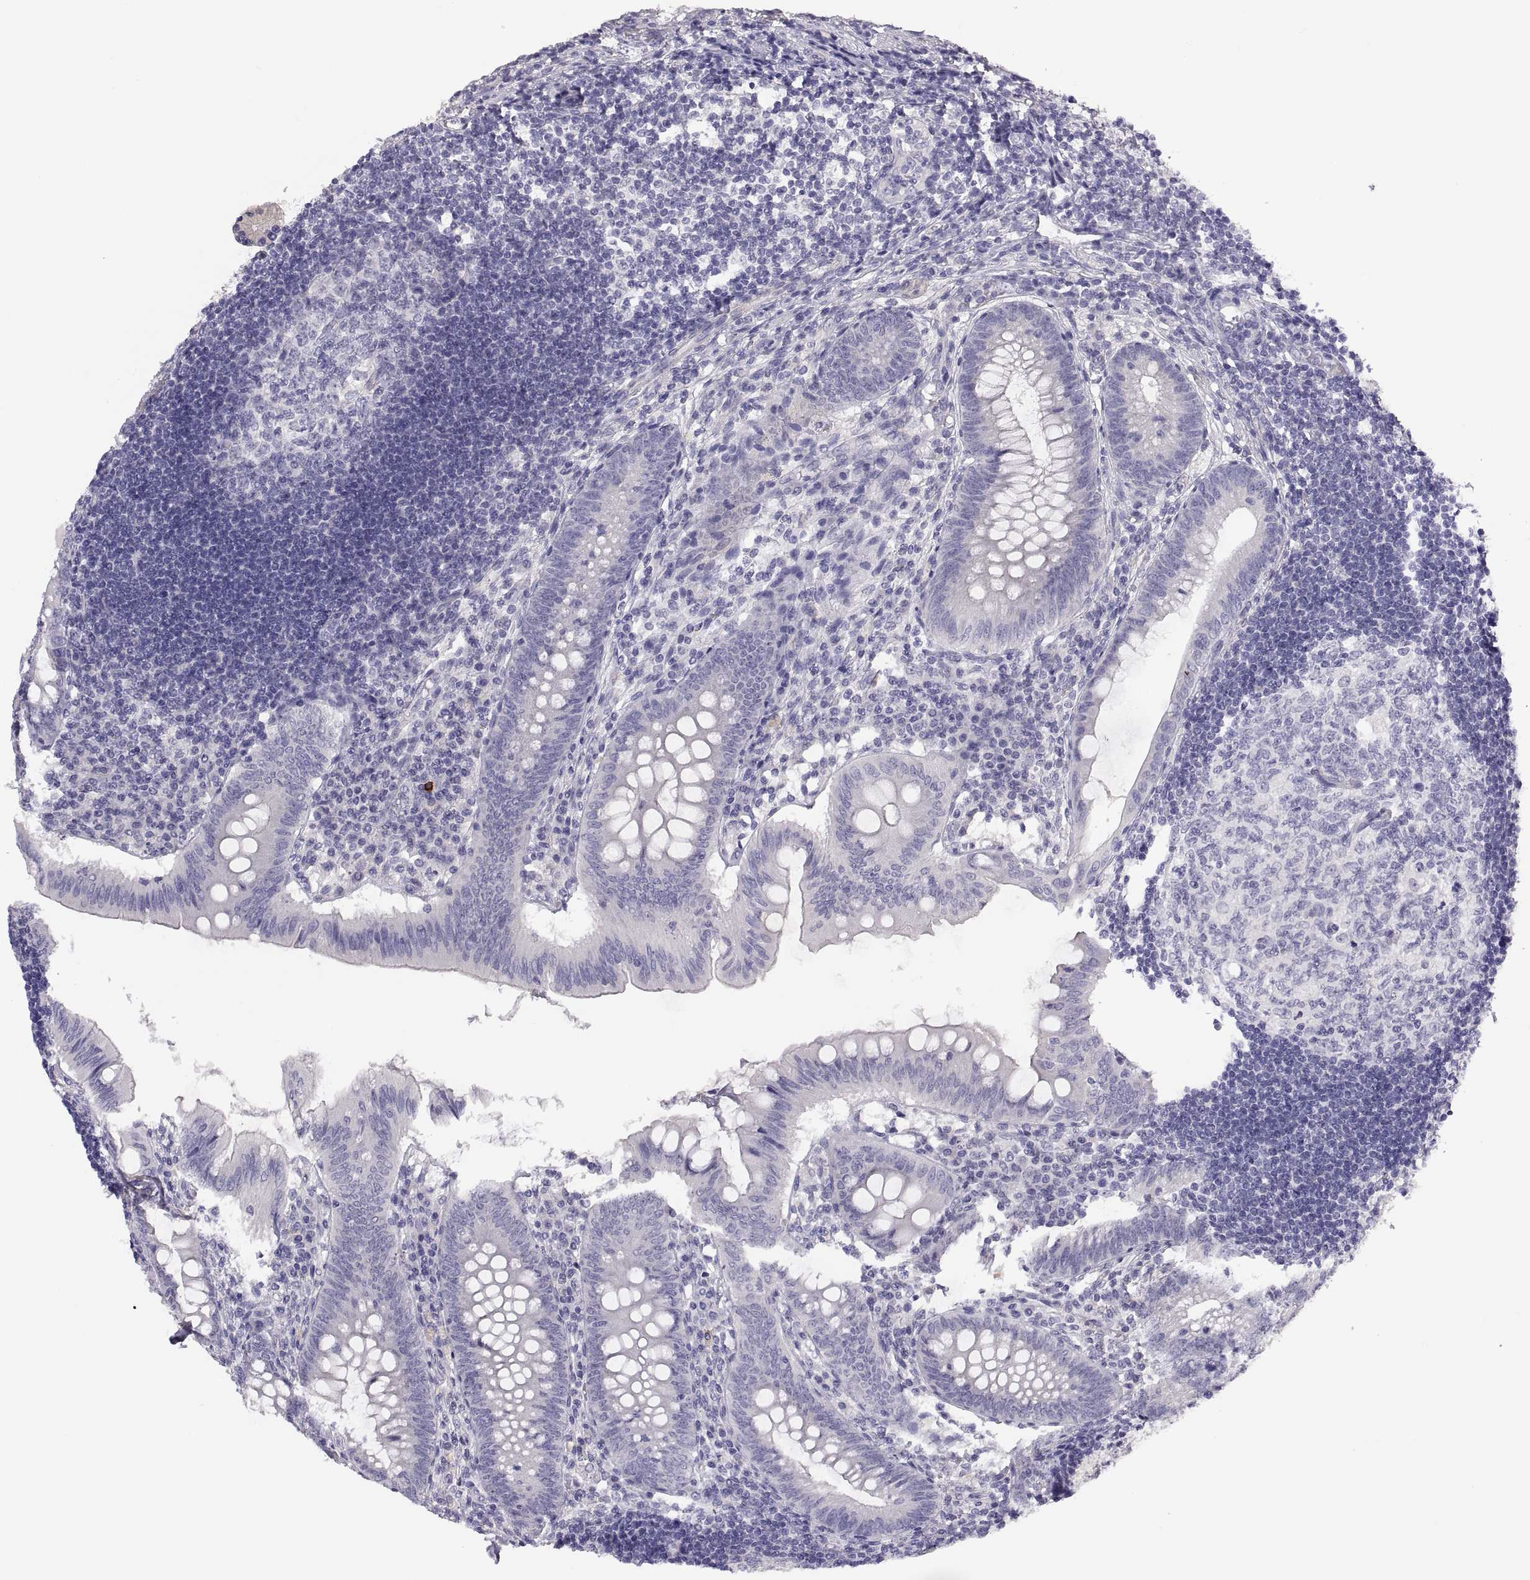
{"staining": {"intensity": "negative", "quantity": "none", "location": "none"}, "tissue": "appendix", "cell_type": "Glandular cells", "image_type": "normal", "snomed": [{"axis": "morphology", "description": "Normal tissue, NOS"}, {"axis": "morphology", "description": "Inflammation, NOS"}, {"axis": "topography", "description": "Appendix"}], "caption": "Immunohistochemistry photomicrograph of unremarkable appendix: human appendix stained with DAB (3,3'-diaminobenzidine) reveals no significant protein positivity in glandular cells.", "gene": "STRC", "patient": {"sex": "male", "age": 16}}